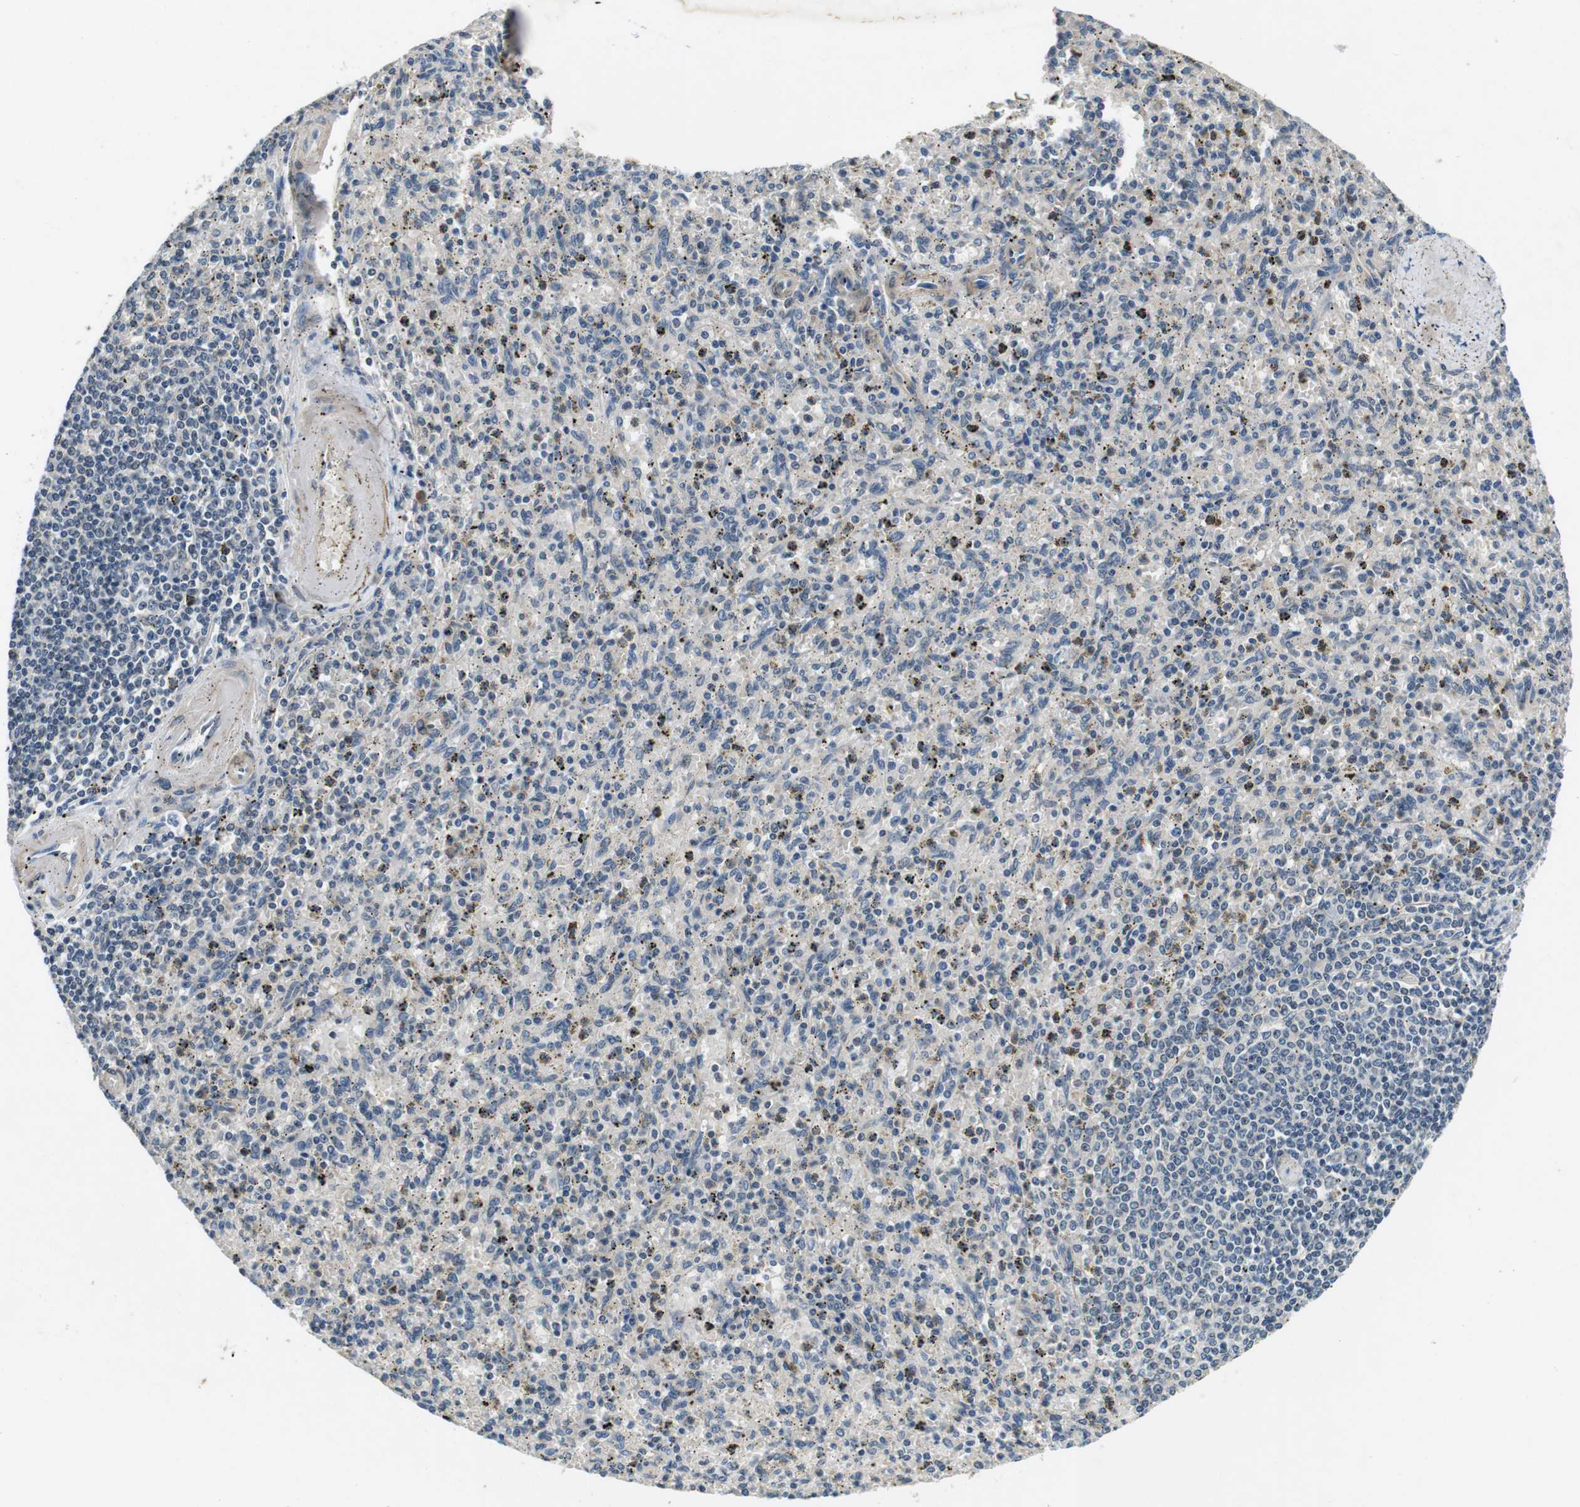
{"staining": {"intensity": "negative", "quantity": "none", "location": "none"}, "tissue": "spleen", "cell_type": "Cells in red pulp", "image_type": "normal", "snomed": [{"axis": "morphology", "description": "Normal tissue, NOS"}, {"axis": "topography", "description": "Spleen"}], "caption": "DAB (3,3'-diaminobenzidine) immunohistochemical staining of unremarkable spleen reveals no significant staining in cells in red pulp. The staining was performed using DAB to visualize the protein expression in brown, while the nuclei were stained in blue with hematoxylin (Magnification: 20x).", "gene": "DTNA", "patient": {"sex": "male", "age": 72}}